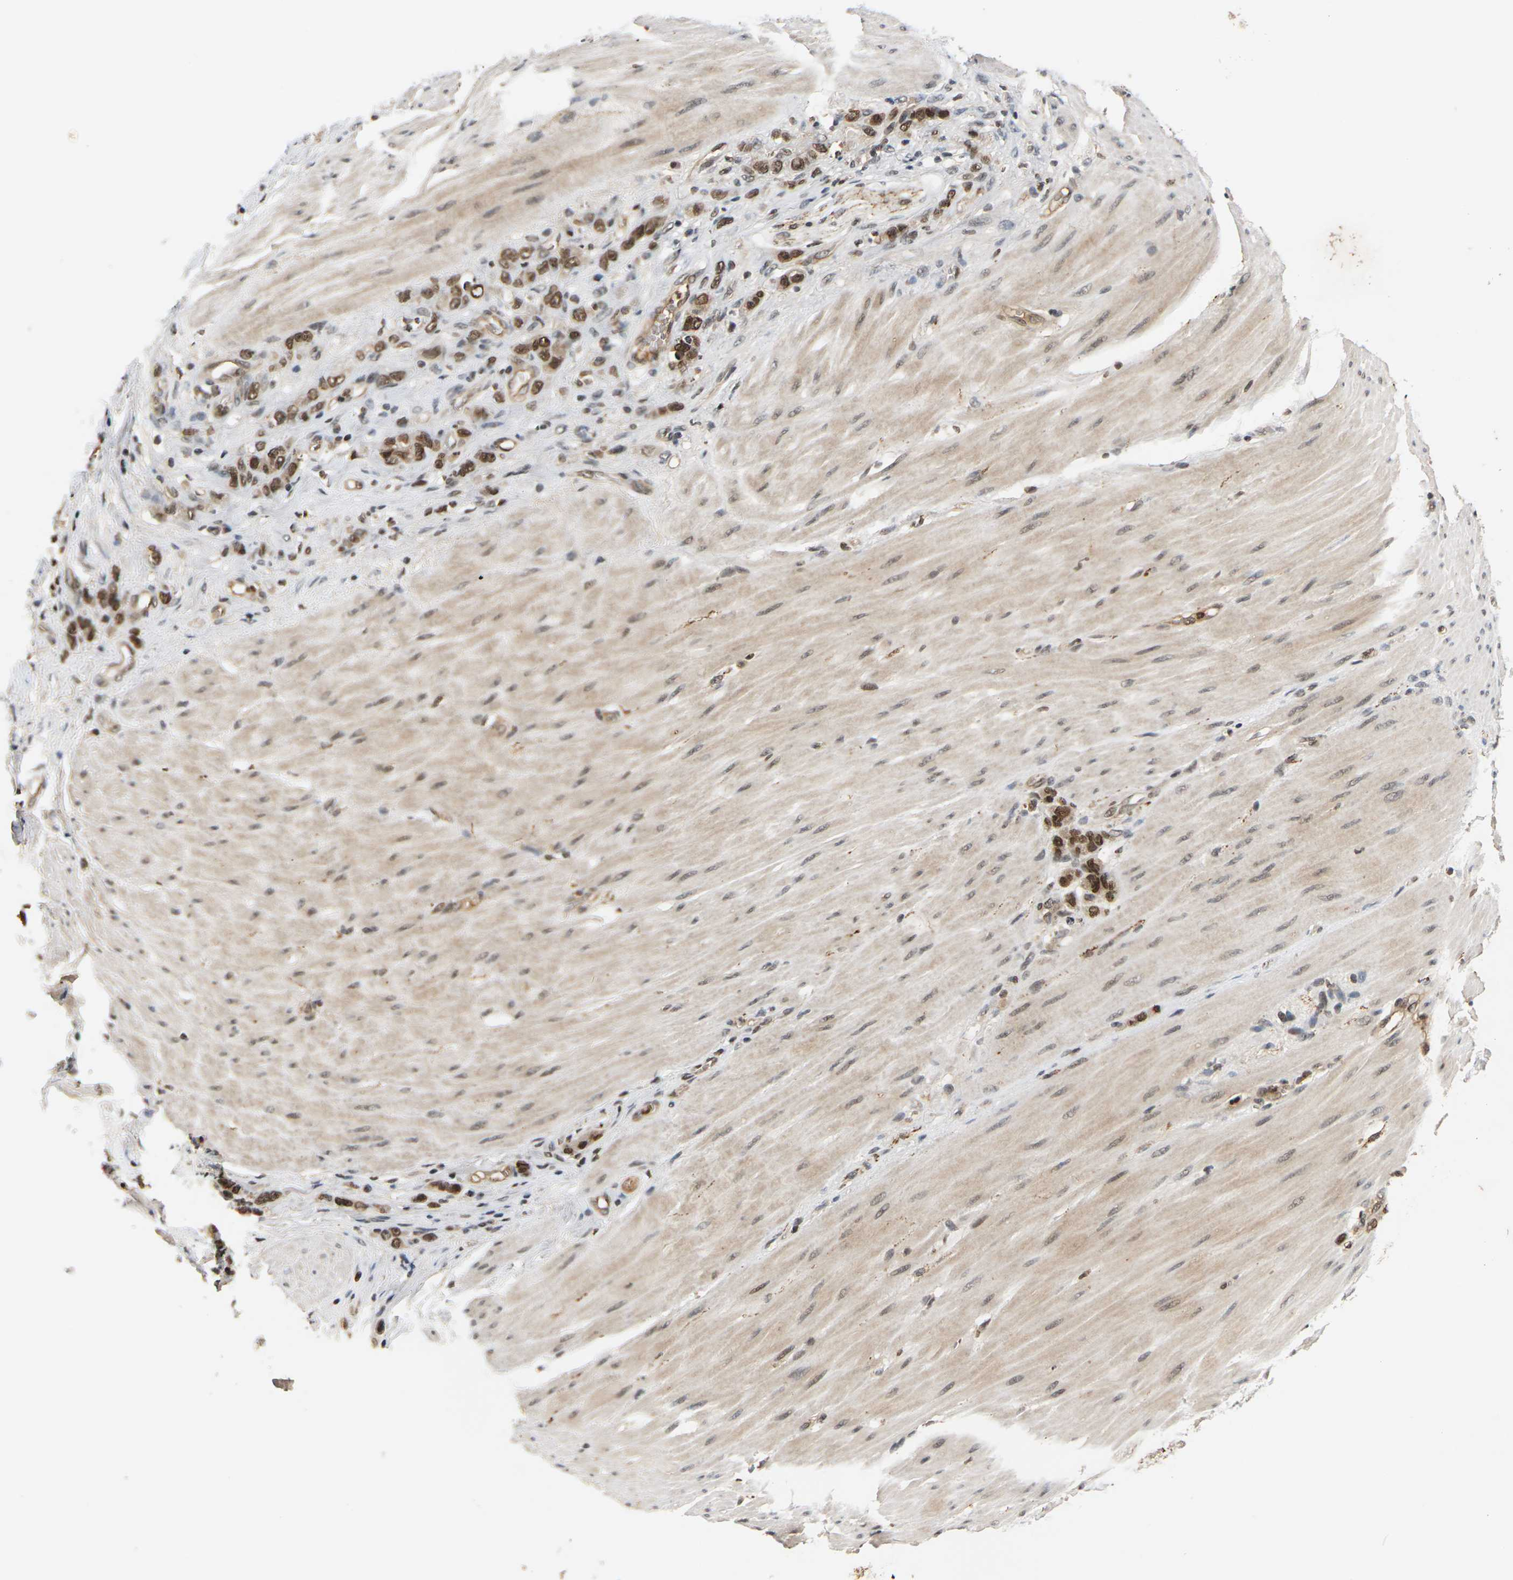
{"staining": {"intensity": "strong", "quantity": ">75%", "location": "nuclear"}, "tissue": "stomach cancer", "cell_type": "Tumor cells", "image_type": "cancer", "snomed": [{"axis": "morphology", "description": "Normal tissue, NOS"}, {"axis": "morphology", "description": "Adenocarcinoma, NOS"}, {"axis": "topography", "description": "Stomach"}], "caption": "Protein staining of adenocarcinoma (stomach) tissue displays strong nuclear staining in approximately >75% of tumor cells.", "gene": "NELFA", "patient": {"sex": "male", "age": 82}}